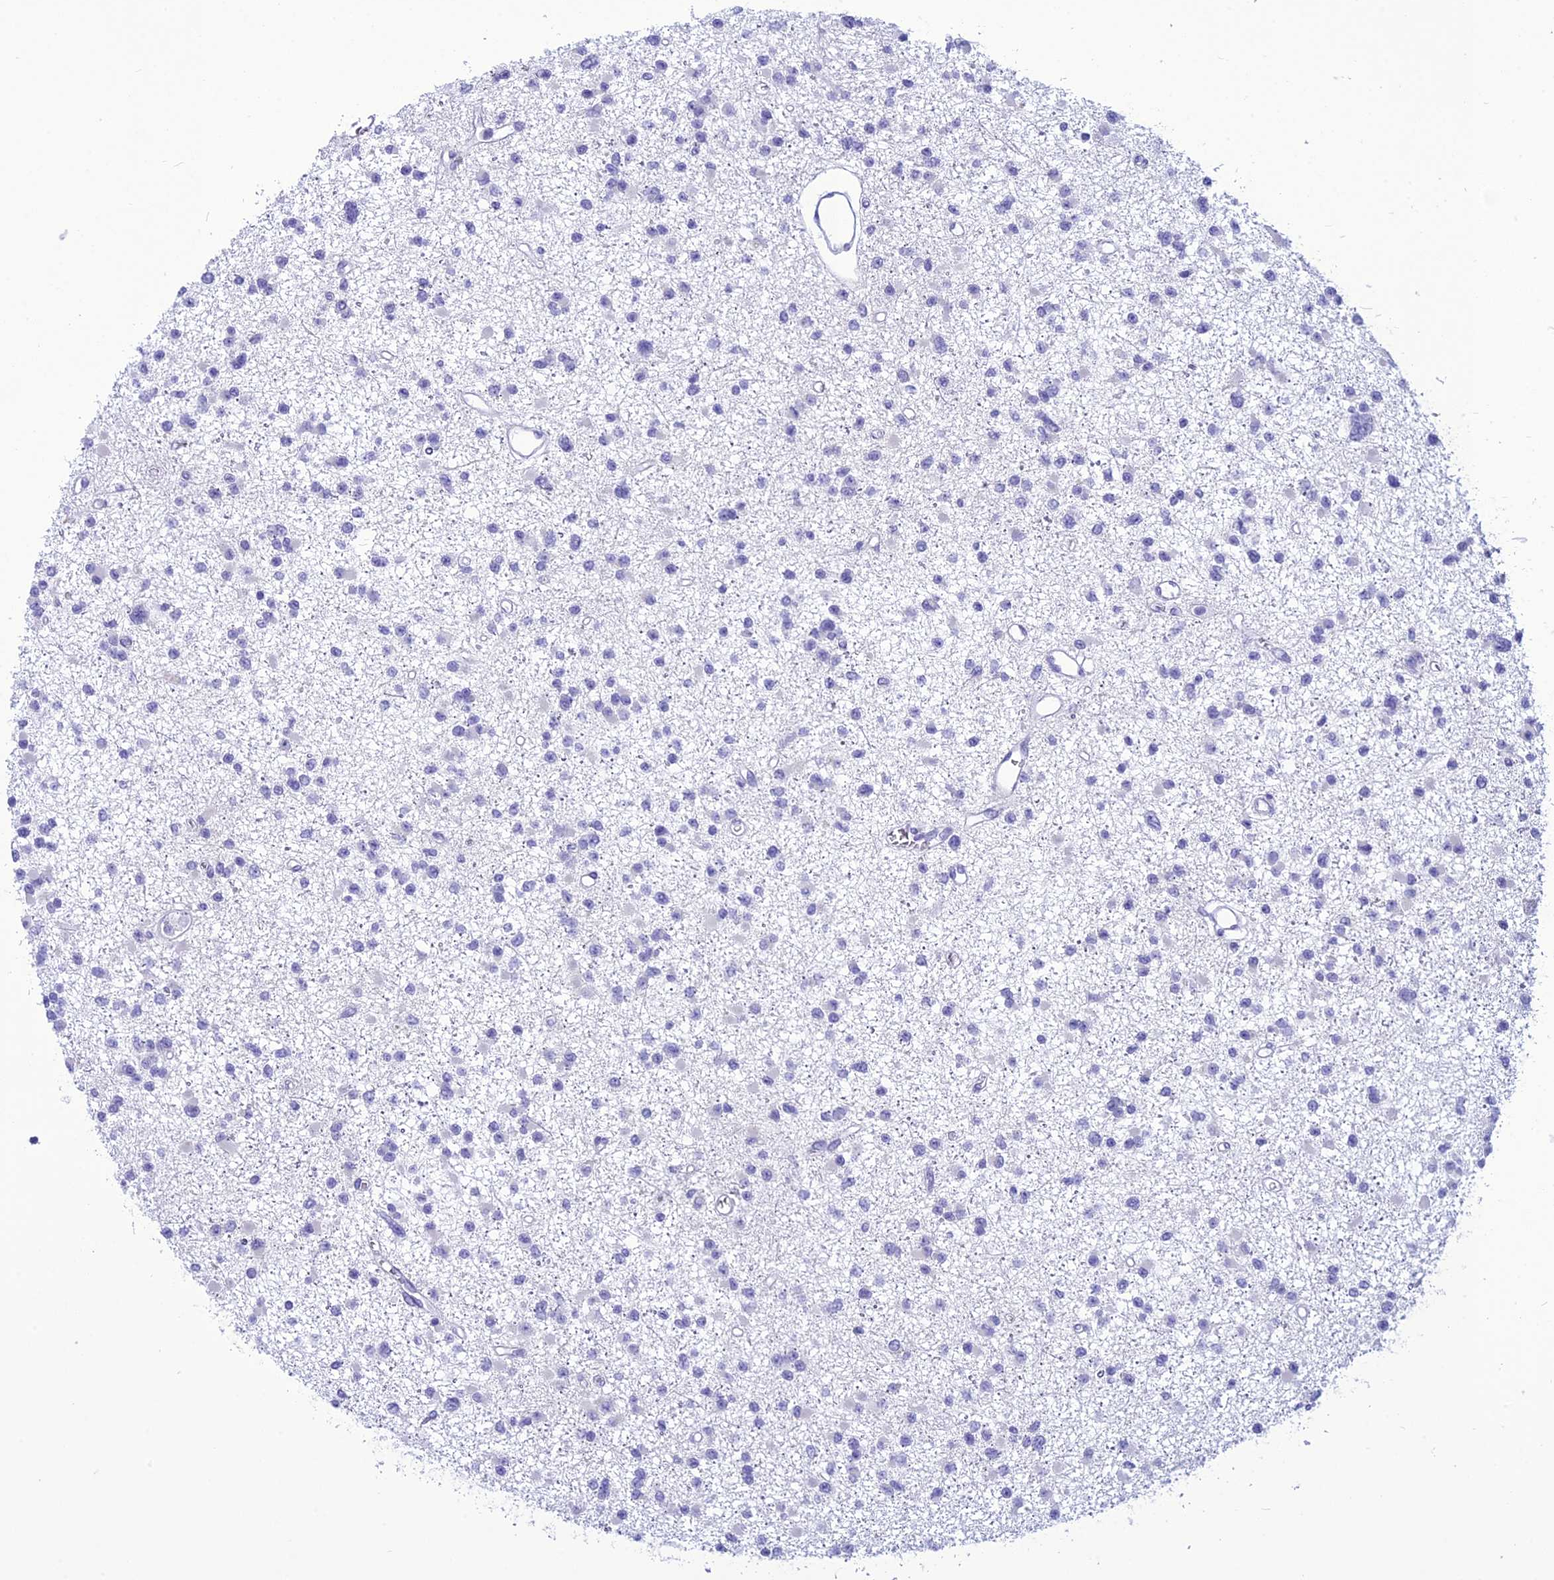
{"staining": {"intensity": "negative", "quantity": "none", "location": "none"}, "tissue": "glioma", "cell_type": "Tumor cells", "image_type": "cancer", "snomed": [{"axis": "morphology", "description": "Glioma, malignant, Low grade"}, {"axis": "topography", "description": "Brain"}], "caption": "Malignant glioma (low-grade) was stained to show a protein in brown. There is no significant positivity in tumor cells.", "gene": "BBS2", "patient": {"sex": "female", "age": 22}}